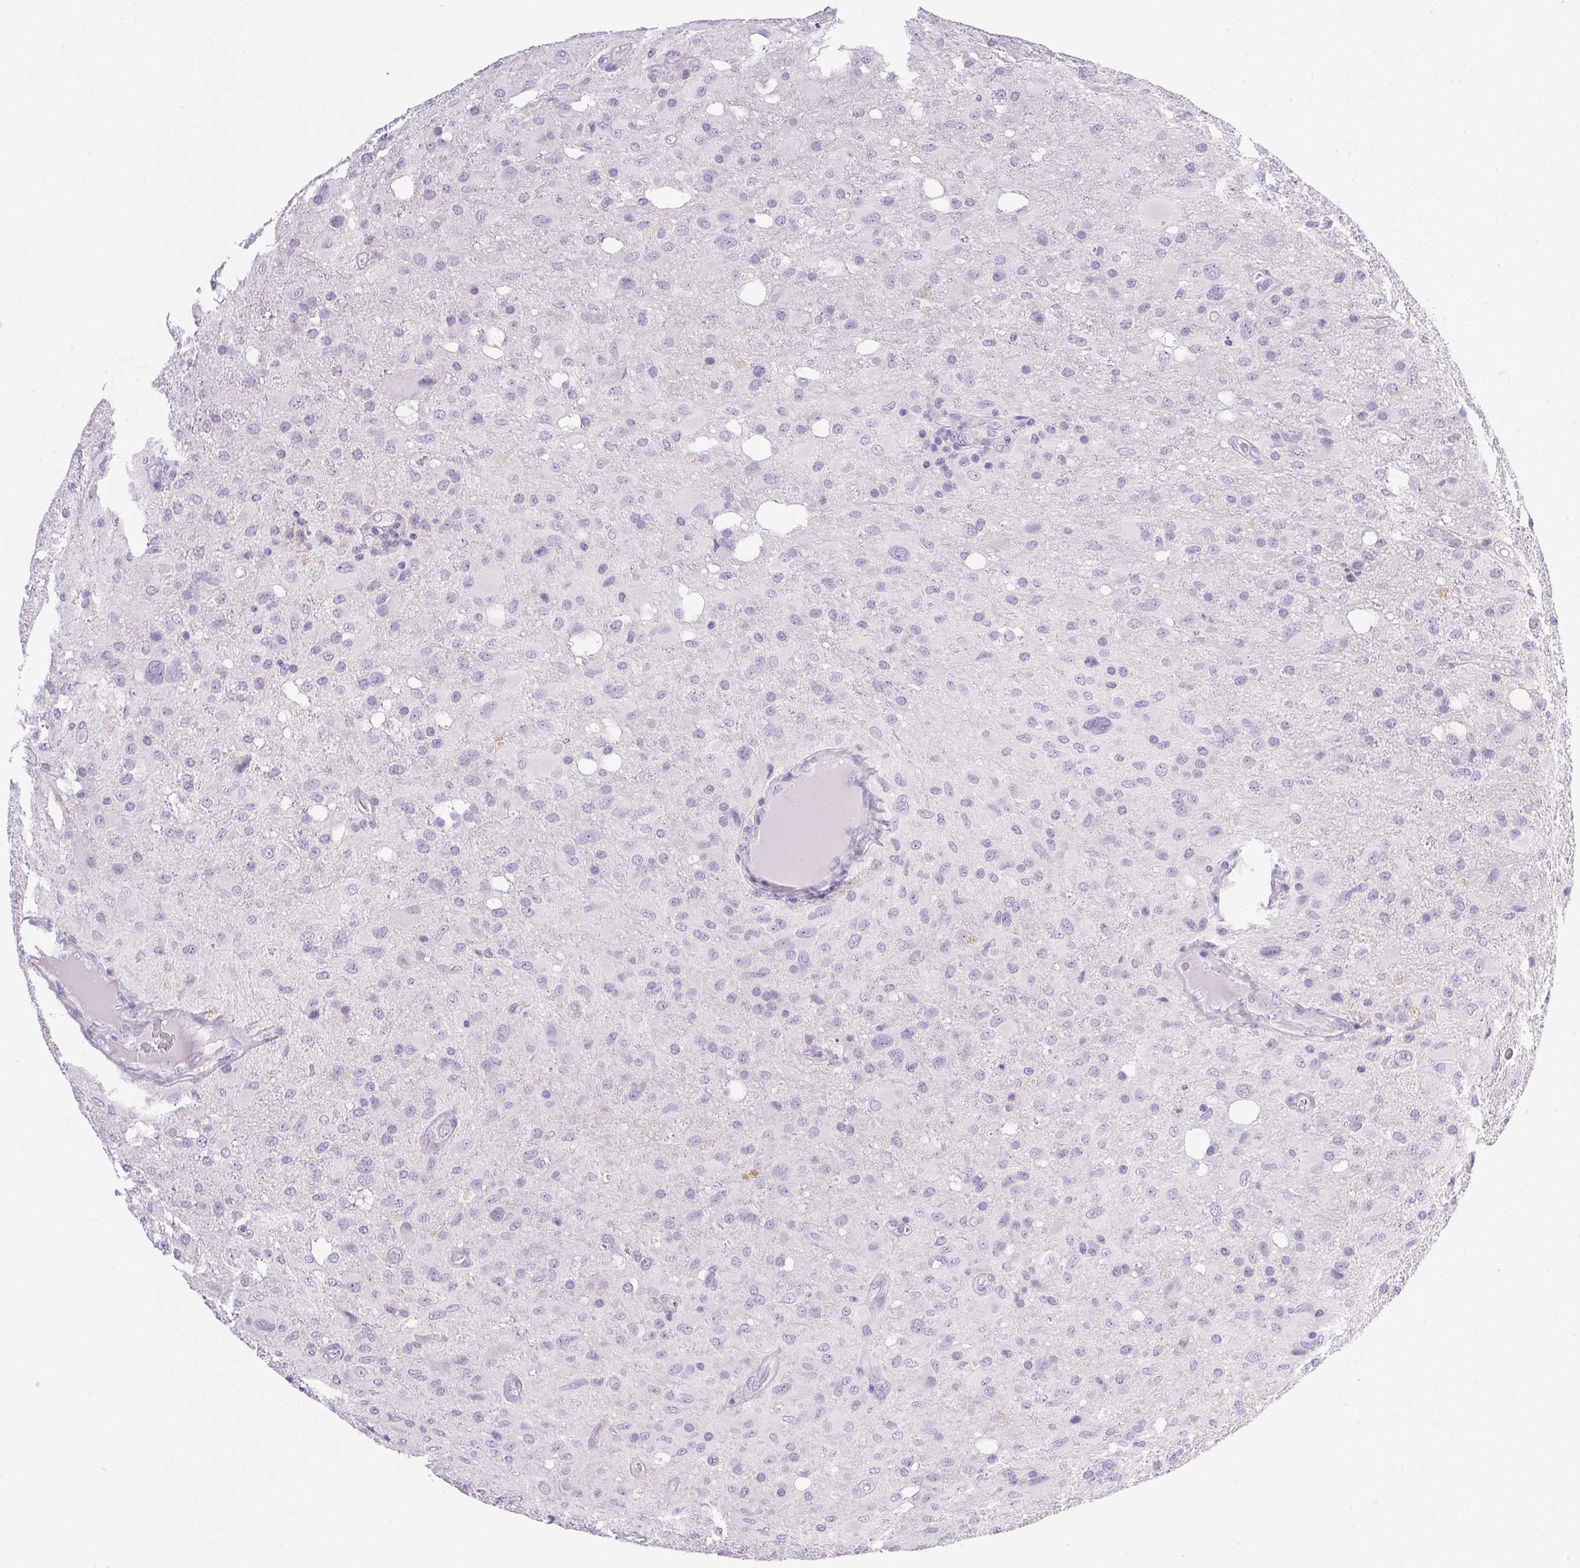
{"staining": {"intensity": "negative", "quantity": "none", "location": "none"}, "tissue": "glioma", "cell_type": "Tumor cells", "image_type": "cancer", "snomed": [{"axis": "morphology", "description": "Glioma, malignant, High grade"}, {"axis": "topography", "description": "Brain"}], "caption": "A photomicrograph of human high-grade glioma (malignant) is negative for staining in tumor cells. (DAB (3,3'-diaminobenzidine) IHC with hematoxylin counter stain).", "gene": "ATP6V0A4", "patient": {"sex": "male", "age": 53}}